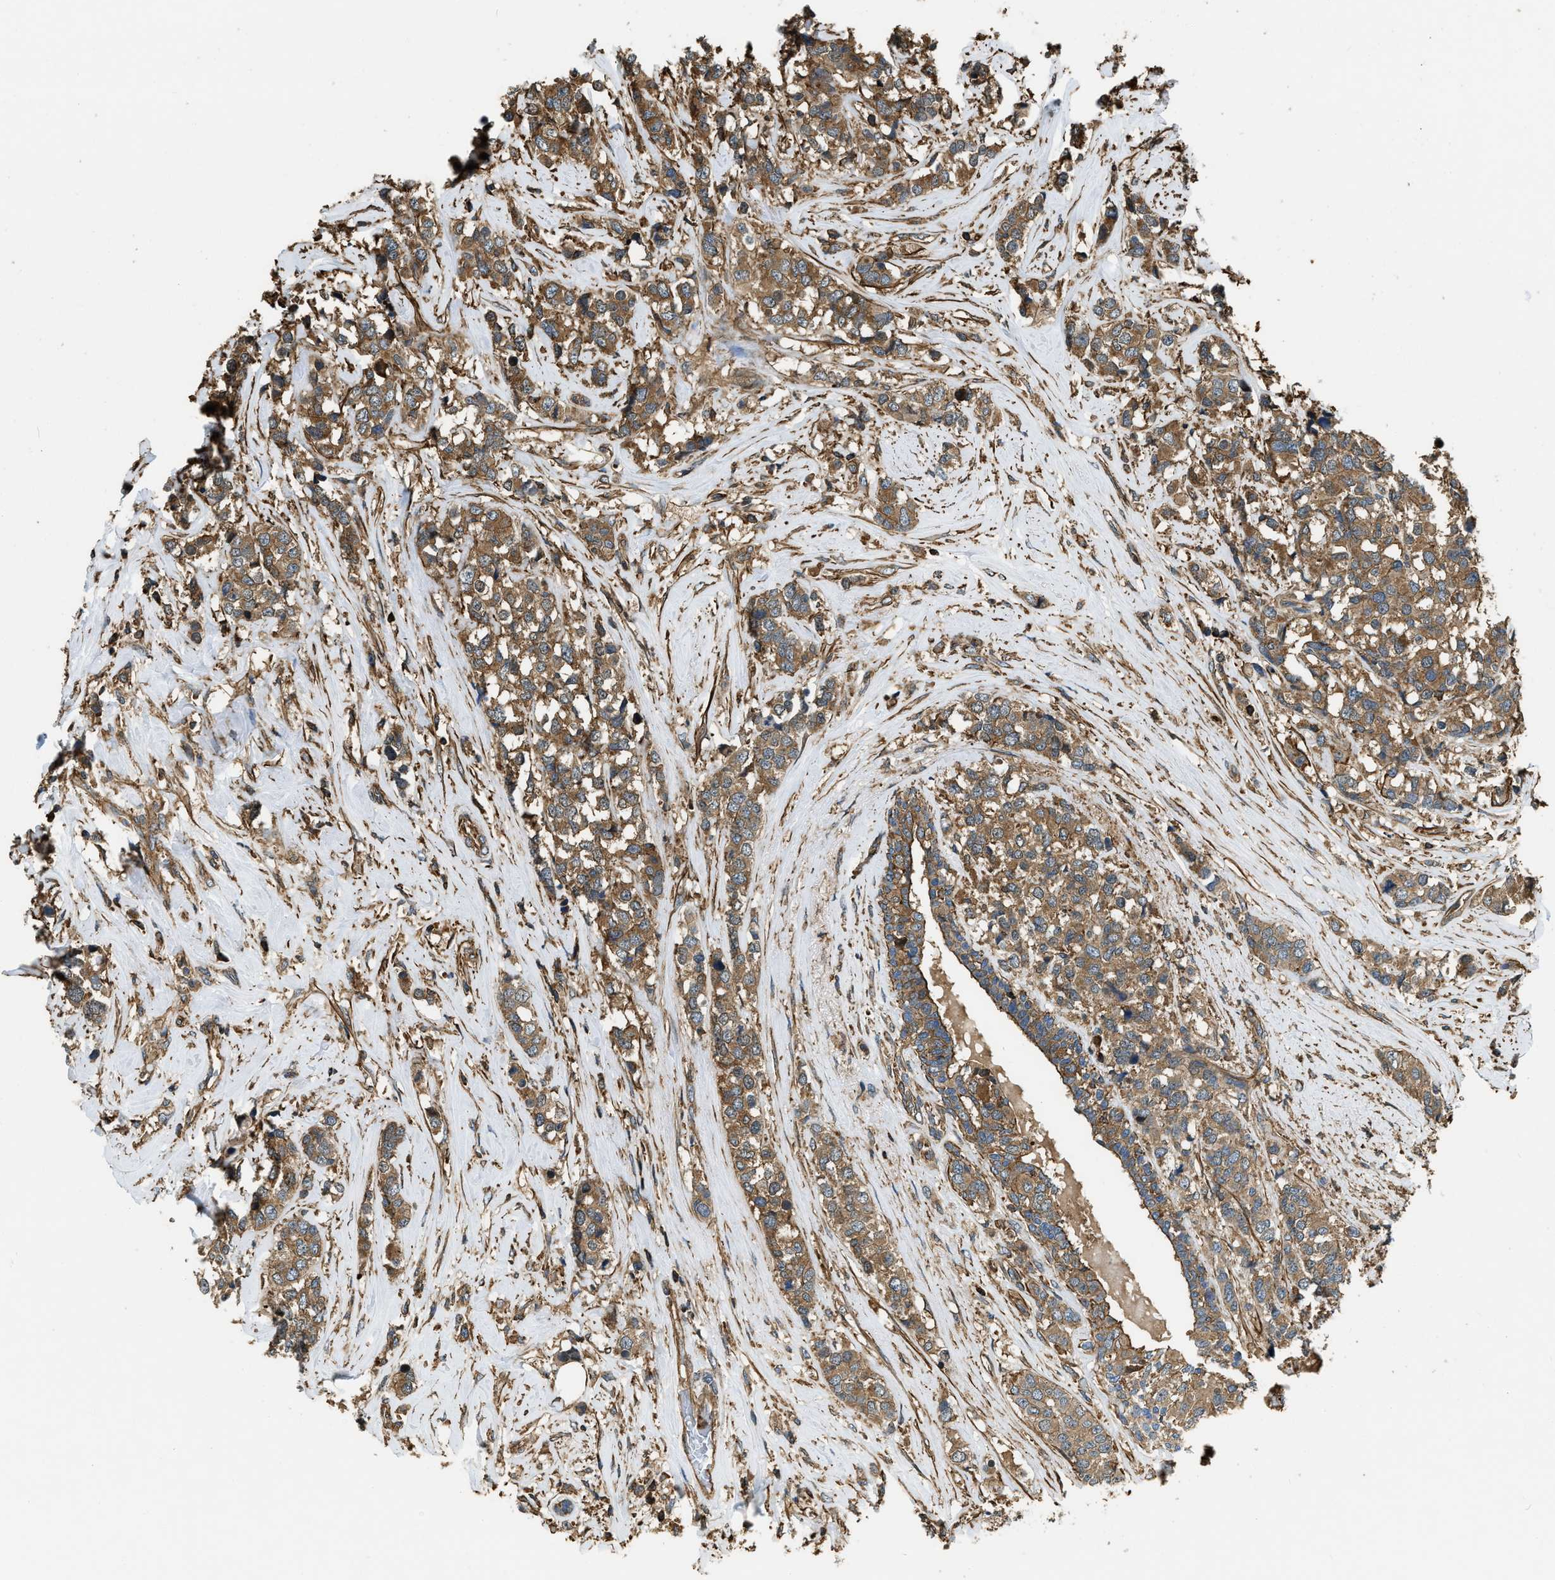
{"staining": {"intensity": "moderate", "quantity": ">75%", "location": "cytoplasmic/membranous"}, "tissue": "breast cancer", "cell_type": "Tumor cells", "image_type": "cancer", "snomed": [{"axis": "morphology", "description": "Lobular carcinoma"}, {"axis": "topography", "description": "Breast"}], "caption": "Human breast cancer stained with a protein marker demonstrates moderate staining in tumor cells.", "gene": "YARS1", "patient": {"sex": "female", "age": 59}}